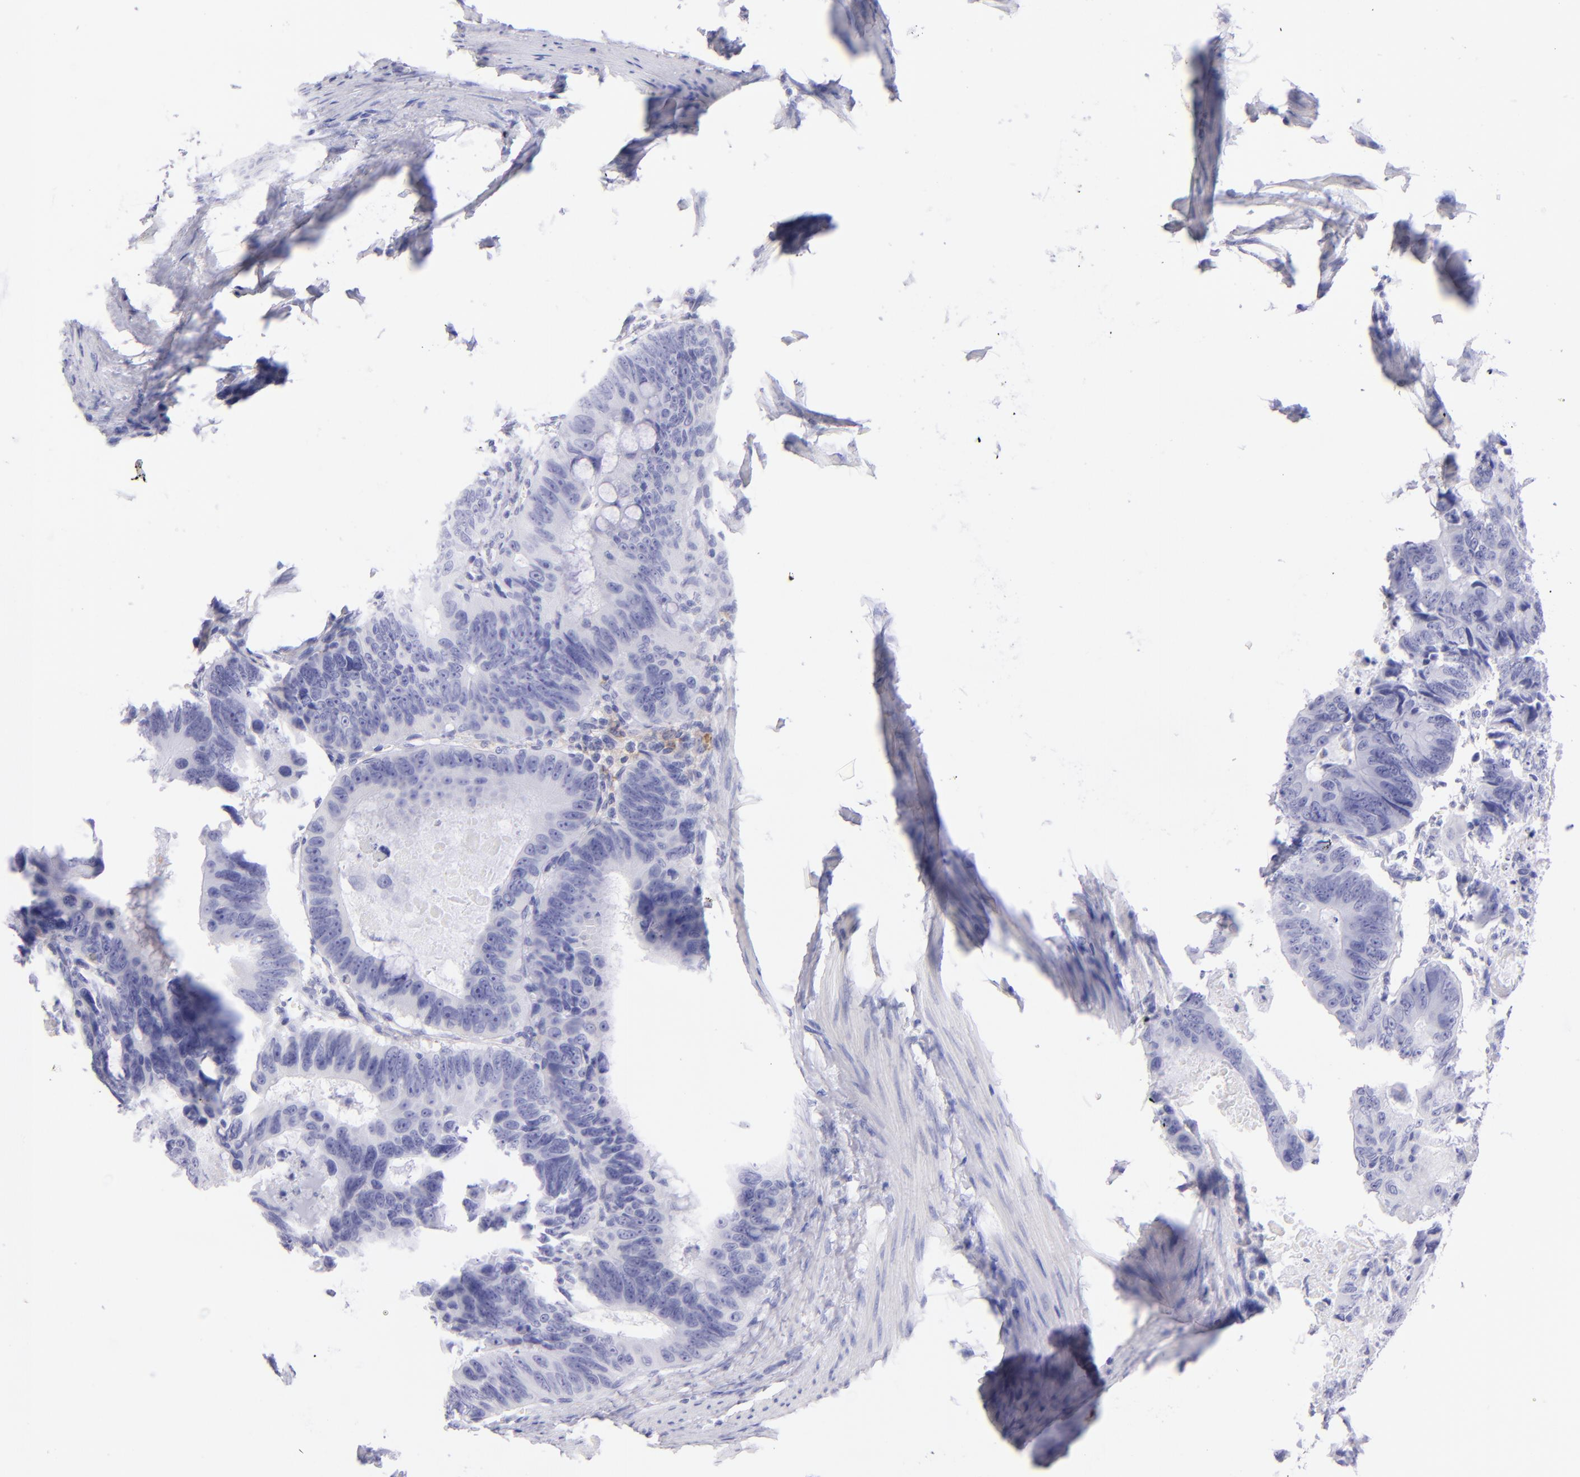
{"staining": {"intensity": "negative", "quantity": "none", "location": "none"}, "tissue": "colorectal cancer", "cell_type": "Tumor cells", "image_type": "cancer", "snomed": [{"axis": "morphology", "description": "Adenocarcinoma, NOS"}, {"axis": "topography", "description": "Colon"}], "caption": "A micrograph of human colorectal cancer is negative for staining in tumor cells.", "gene": "CD72", "patient": {"sex": "female", "age": 55}}